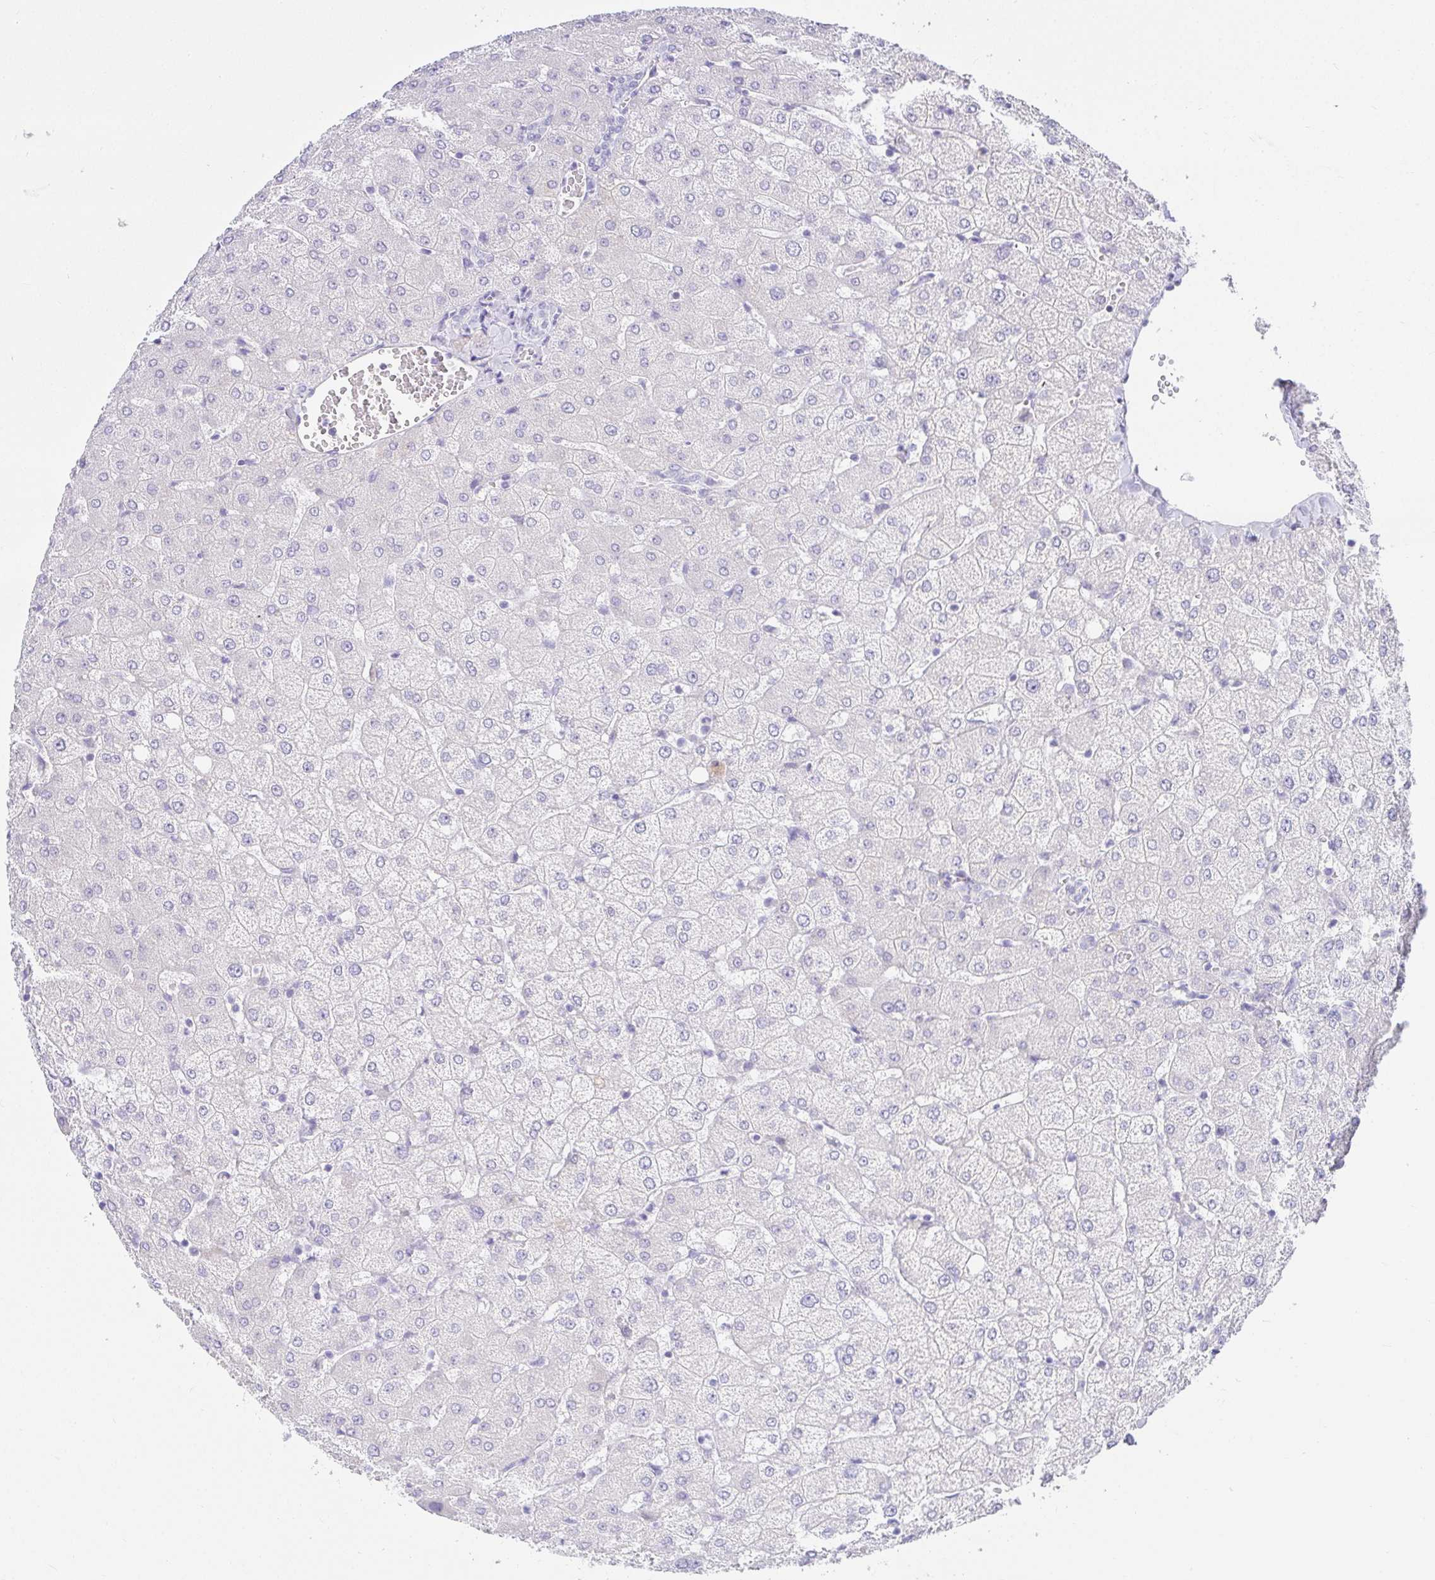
{"staining": {"intensity": "negative", "quantity": "none", "location": "none"}, "tissue": "liver", "cell_type": "Cholangiocytes", "image_type": "normal", "snomed": [{"axis": "morphology", "description": "Normal tissue, NOS"}, {"axis": "topography", "description": "Liver"}], "caption": "Immunohistochemistry (IHC) micrograph of unremarkable liver: liver stained with DAB (3,3'-diaminobenzidine) displays no significant protein staining in cholangiocytes. (DAB (3,3'-diaminobenzidine) immunohistochemistry, high magnification).", "gene": "VGLL1", "patient": {"sex": "female", "age": 54}}